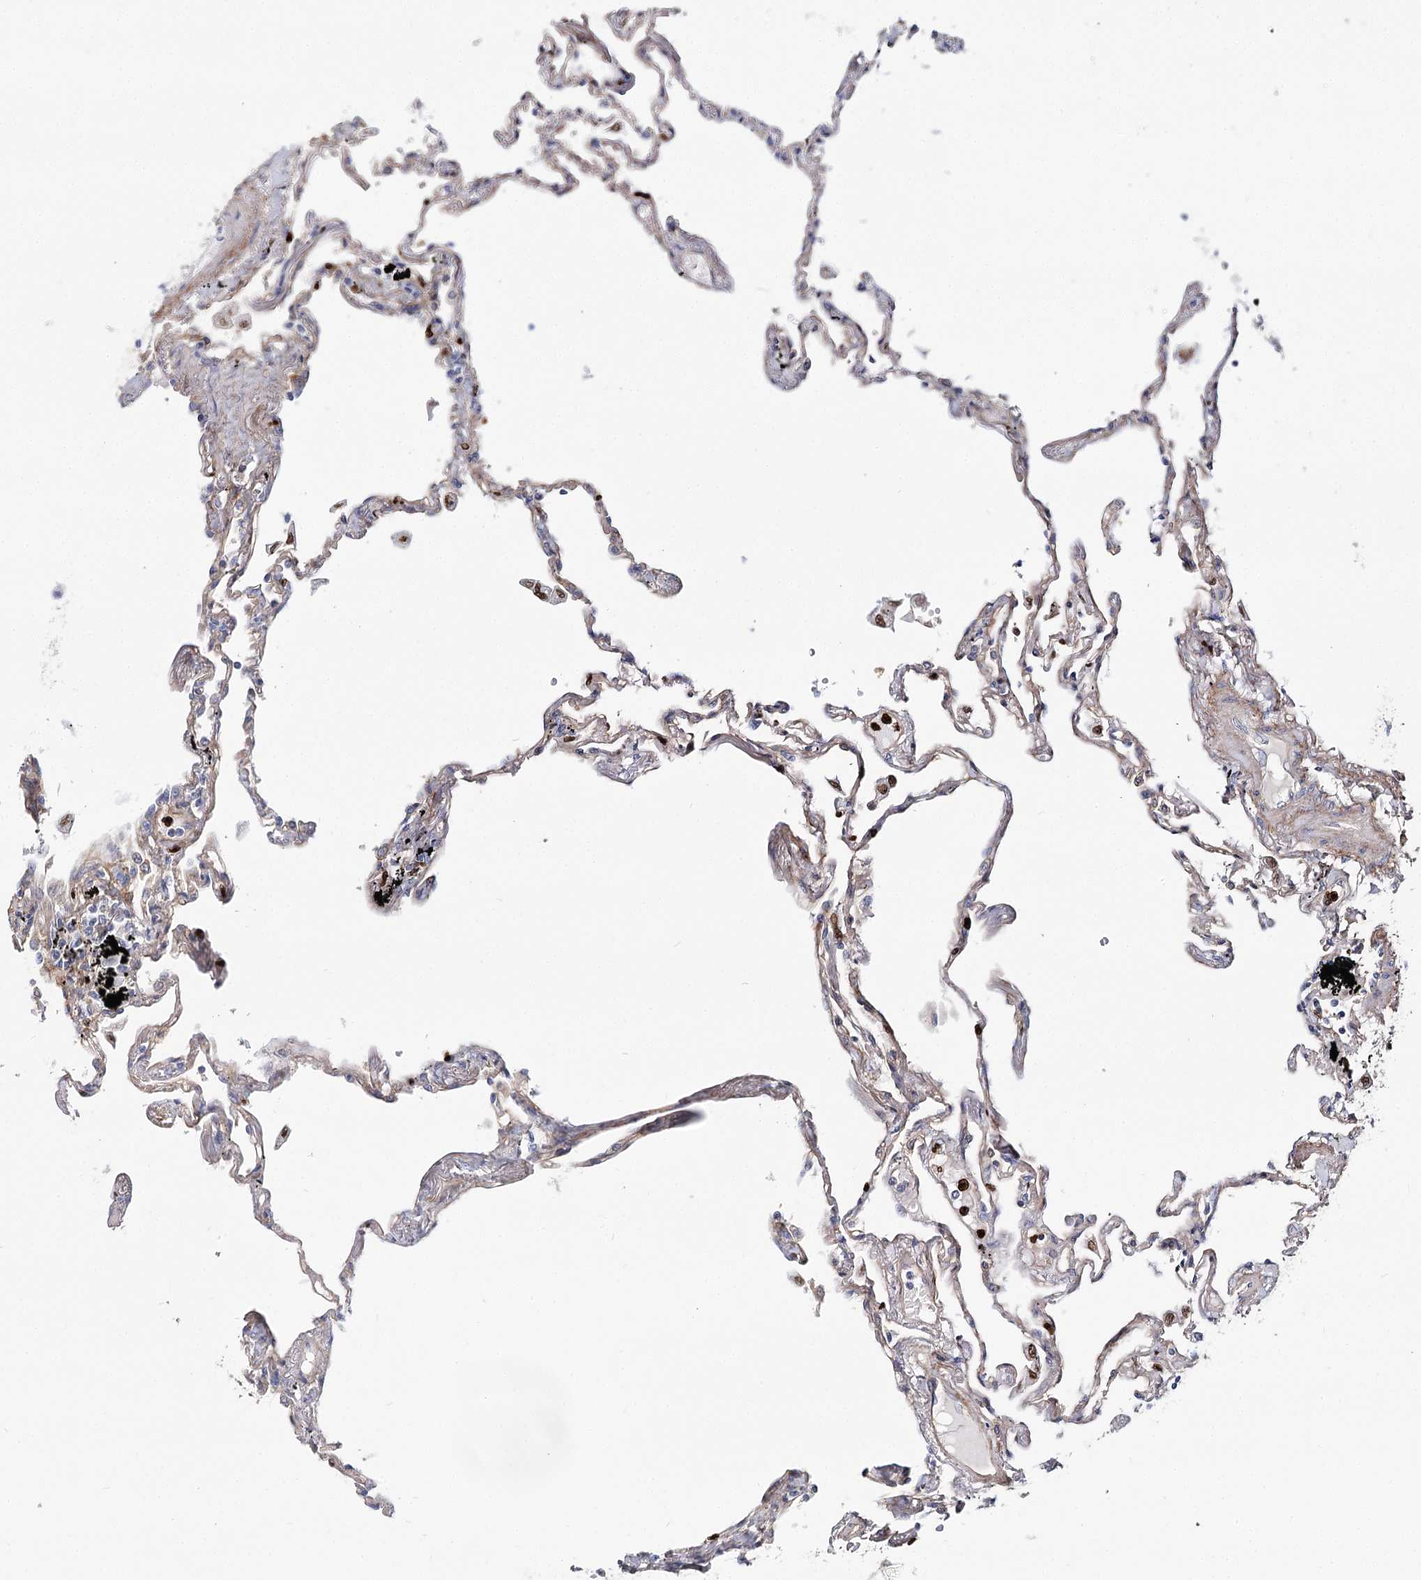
{"staining": {"intensity": "moderate", "quantity": "<25%", "location": "cytoplasmic/membranous"}, "tissue": "lung", "cell_type": "Alveolar cells", "image_type": "normal", "snomed": [{"axis": "morphology", "description": "Normal tissue, NOS"}, {"axis": "topography", "description": "Lung"}], "caption": "Immunohistochemistry micrograph of benign lung stained for a protein (brown), which displays low levels of moderate cytoplasmic/membranous expression in approximately <25% of alveolar cells.", "gene": "C11orf52", "patient": {"sex": "female", "age": 67}}